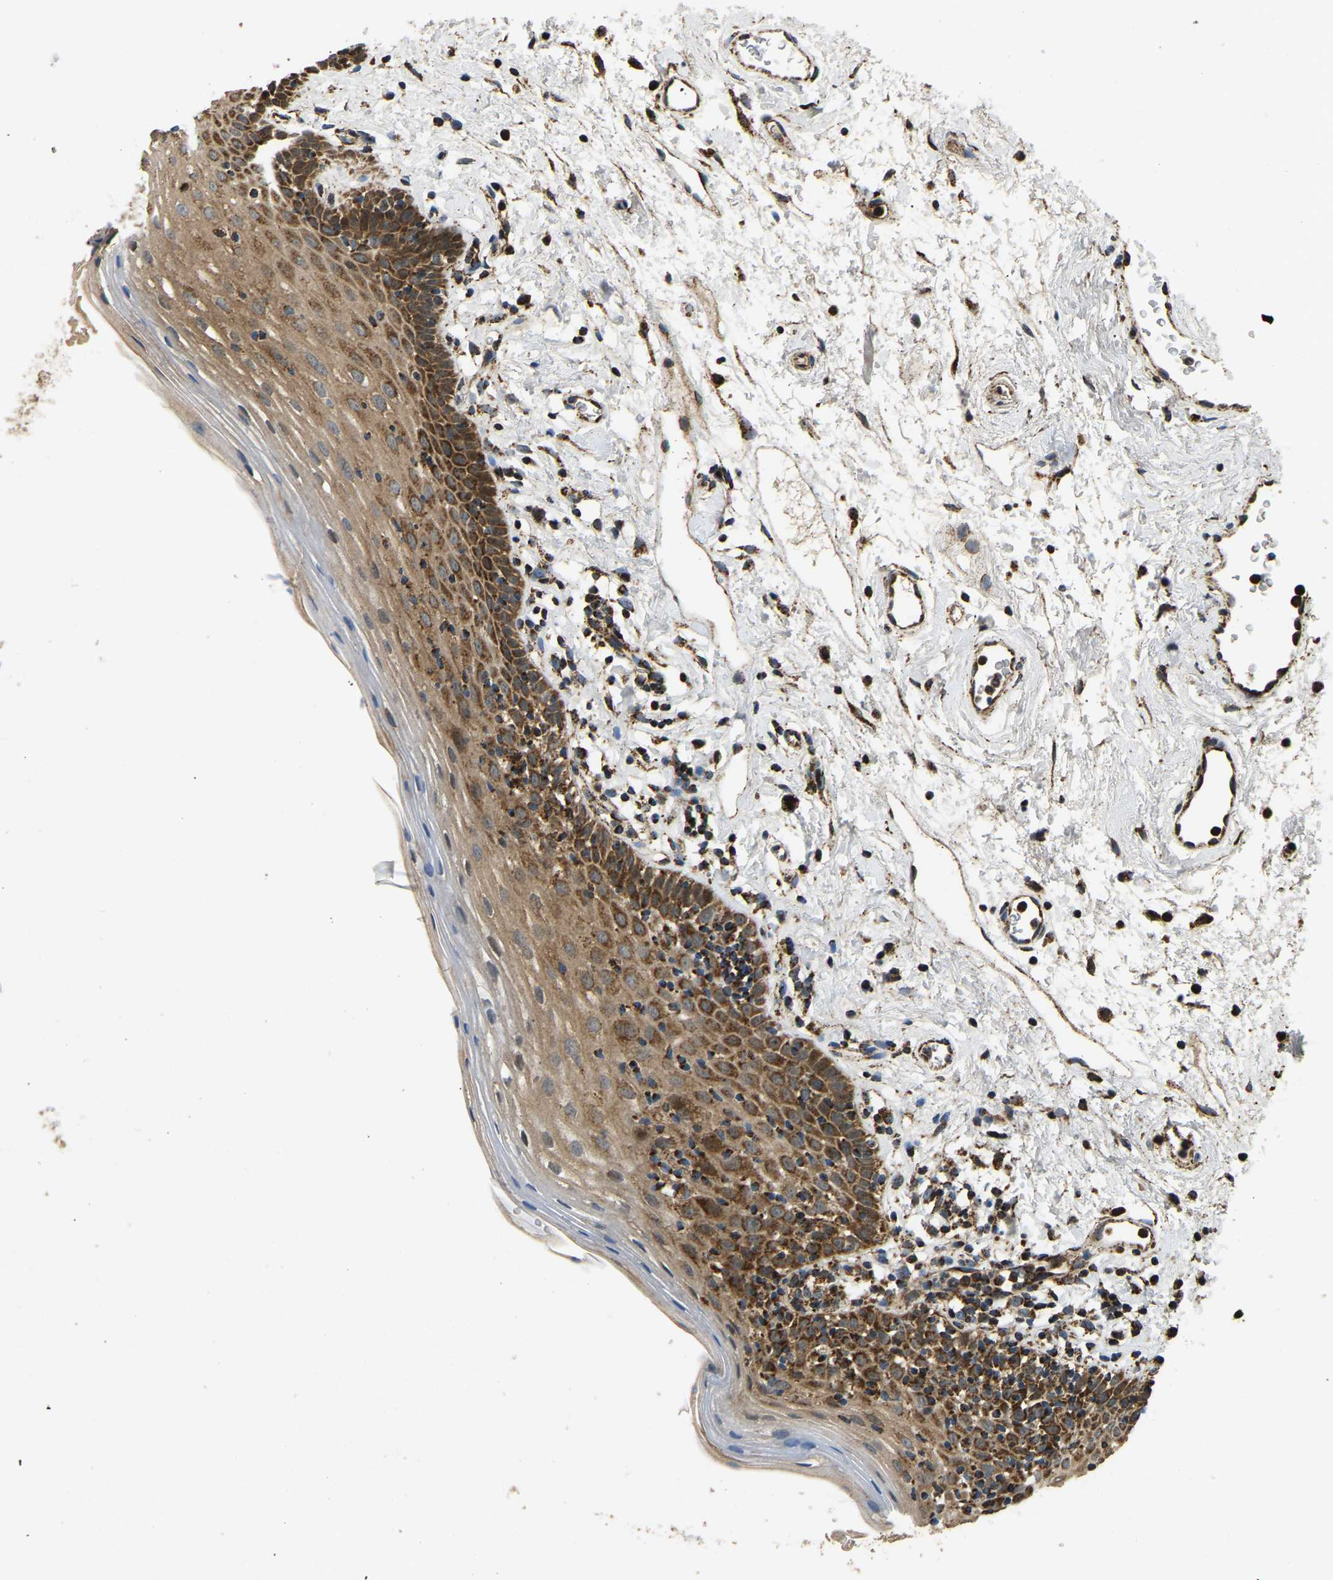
{"staining": {"intensity": "moderate", "quantity": ">75%", "location": "cytoplasmic/membranous"}, "tissue": "oral mucosa", "cell_type": "Squamous epithelial cells", "image_type": "normal", "snomed": [{"axis": "morphology", "description": "Normal tissue, NOS"}, {"axis": "topography", "description": "Oral tissue"}], "caption": "The immunohistochemical stain shows moderate cytoplasmic/membranous staining in squamous epithelial cells of benign oral mucosa. Using DAB (brown) and hematoxylin (blue) stains, captured at high magnification using brightfield microscopy.", "gene": "TUFM", "patient": {"sex": "male", "age": 66}}